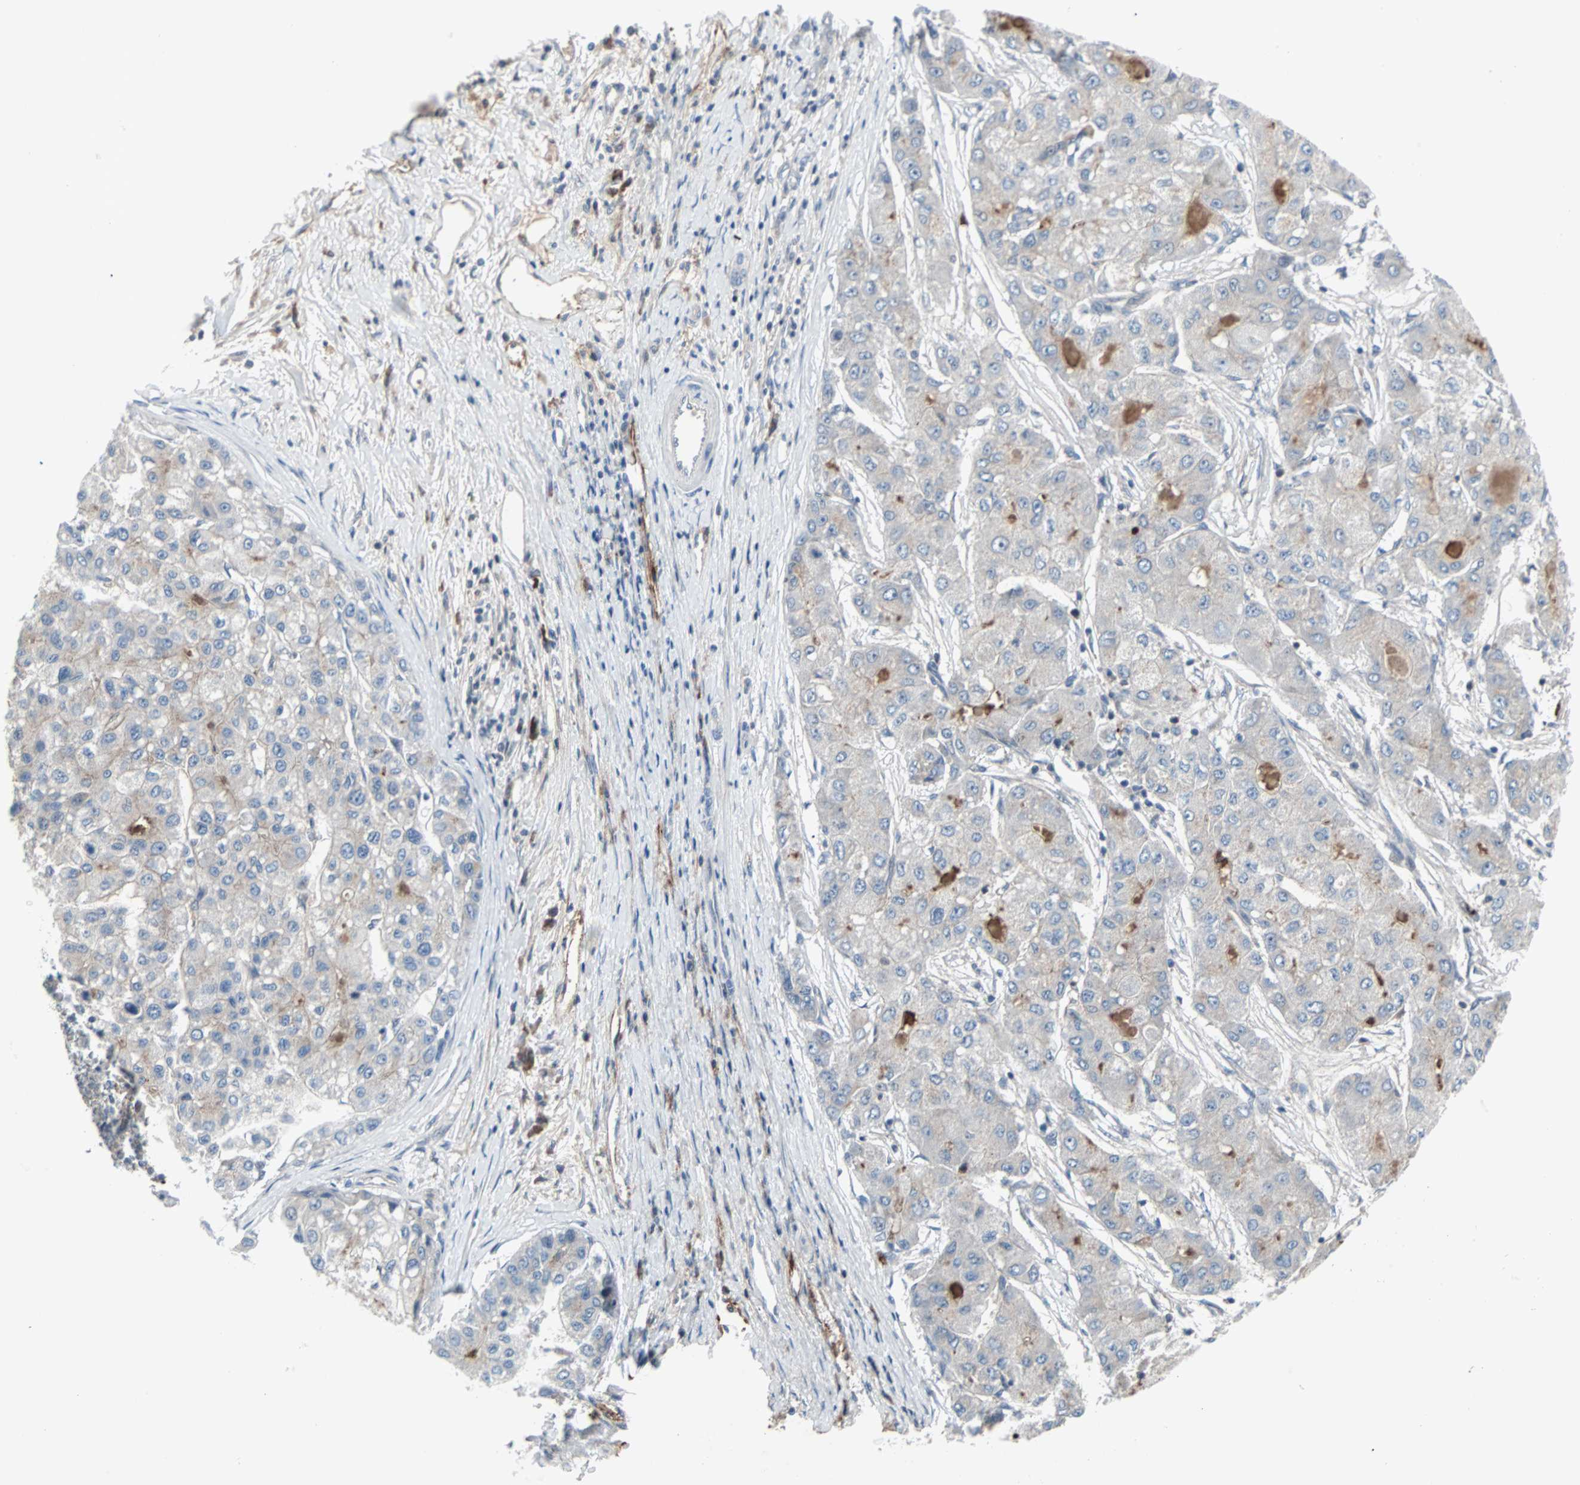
{"staining": {"intensity": "moderate", "quantity": "<25%", "location": "cytoplasmic/membranous"}, "tissue": "liver cancer", "cell_type": "Tumor cells", "image_type": "cancer", "snomed": [{"axis": "morphology", "description": "Carcinoma, Hepatocellular, NOS"}, {"axis": "topography", "description": "Liver"}], "caption": "Immunohistochemistry (IHC) micrograph of neoplastic tissue: hepatocellular carcinoma (liver) stained using immunohistochemistry exhibits low levels of moderate protein expression localized specifically in the cytoplasmic/membranous of tumor cells, appearing as a cytoplasmic/membranous brown color.", "gene": "CASP3", "patient": {"sex": "male", "age": 80}}